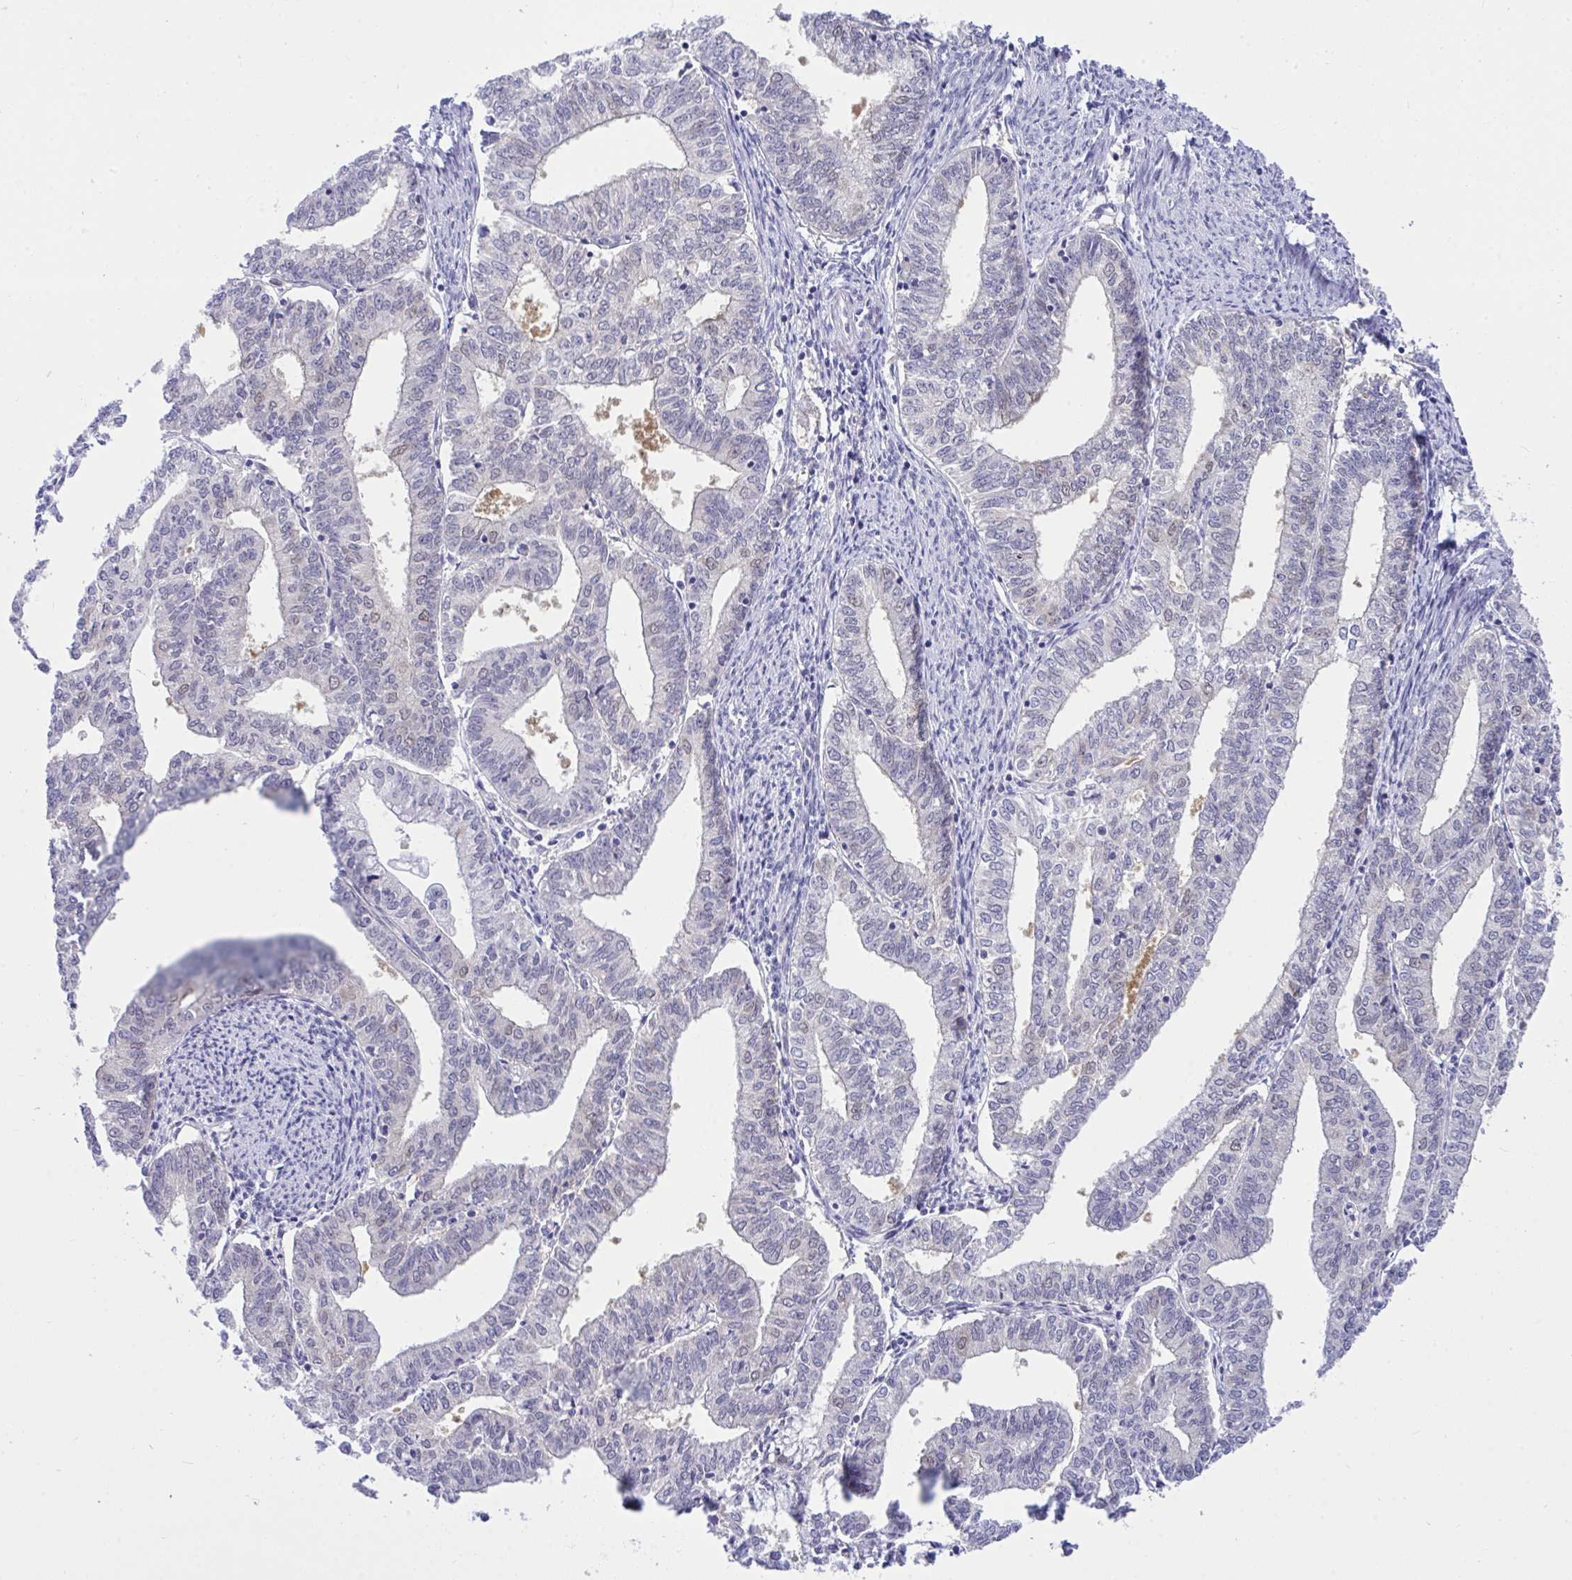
{"staining": {"intensity": "negative", "quantity": "none", "location": "none"}, "tissue": "endometrial cancer", "cell_type": "Tumor cells", "image_type": "cancer", "snomed": [{"axis": "morphology", "description": "Adenocarcinoma, NOS"}, {"axis": "topography", "description": "Endometrium"}], "caption": "Adenocarcinoma (endometrial) was stained to show a protein in brown. There is no significant positivity in tumor cells.", "gene": "THOP1", "patient": {"sex": "female", "age": 61}}